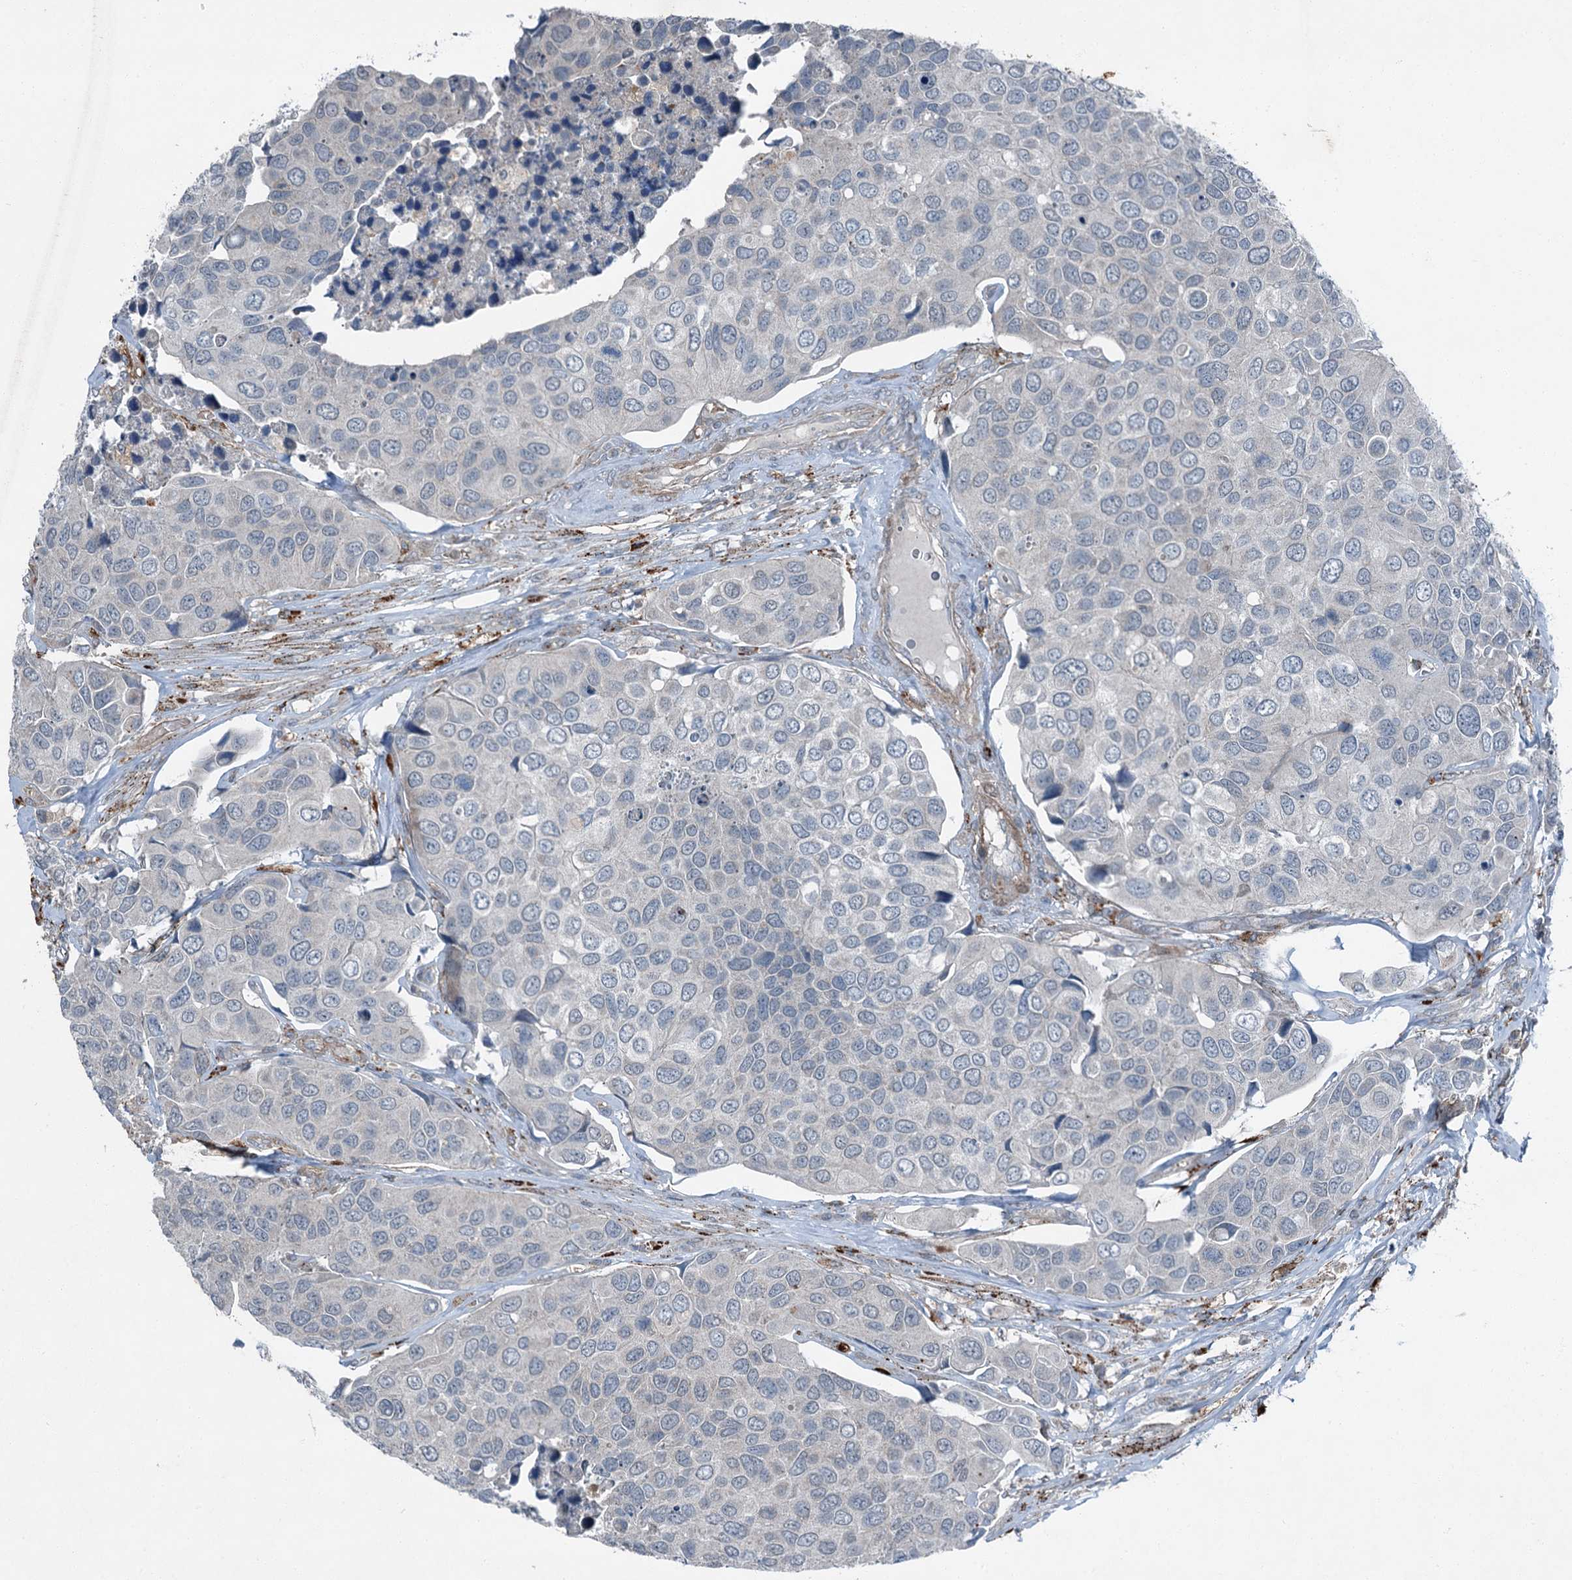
{"staining": {"intensity": "negative", "quantity": "none", "location": "none"}, "tissue": "urothelial cancer", "cell_type": "Tumor cells", "image_type": "cancer", "snomed": [{"axis": "morphology", "description": "Urothelial carcinoma, High grade"}, {"axis": "topography", "description": "Urinary bladder"}], "caption": "Tumor cells show no significant protein expression in high-grade urothelial carcinoma.", "gene": "AXL", "patient": {"sex": "male", "age": 74}}